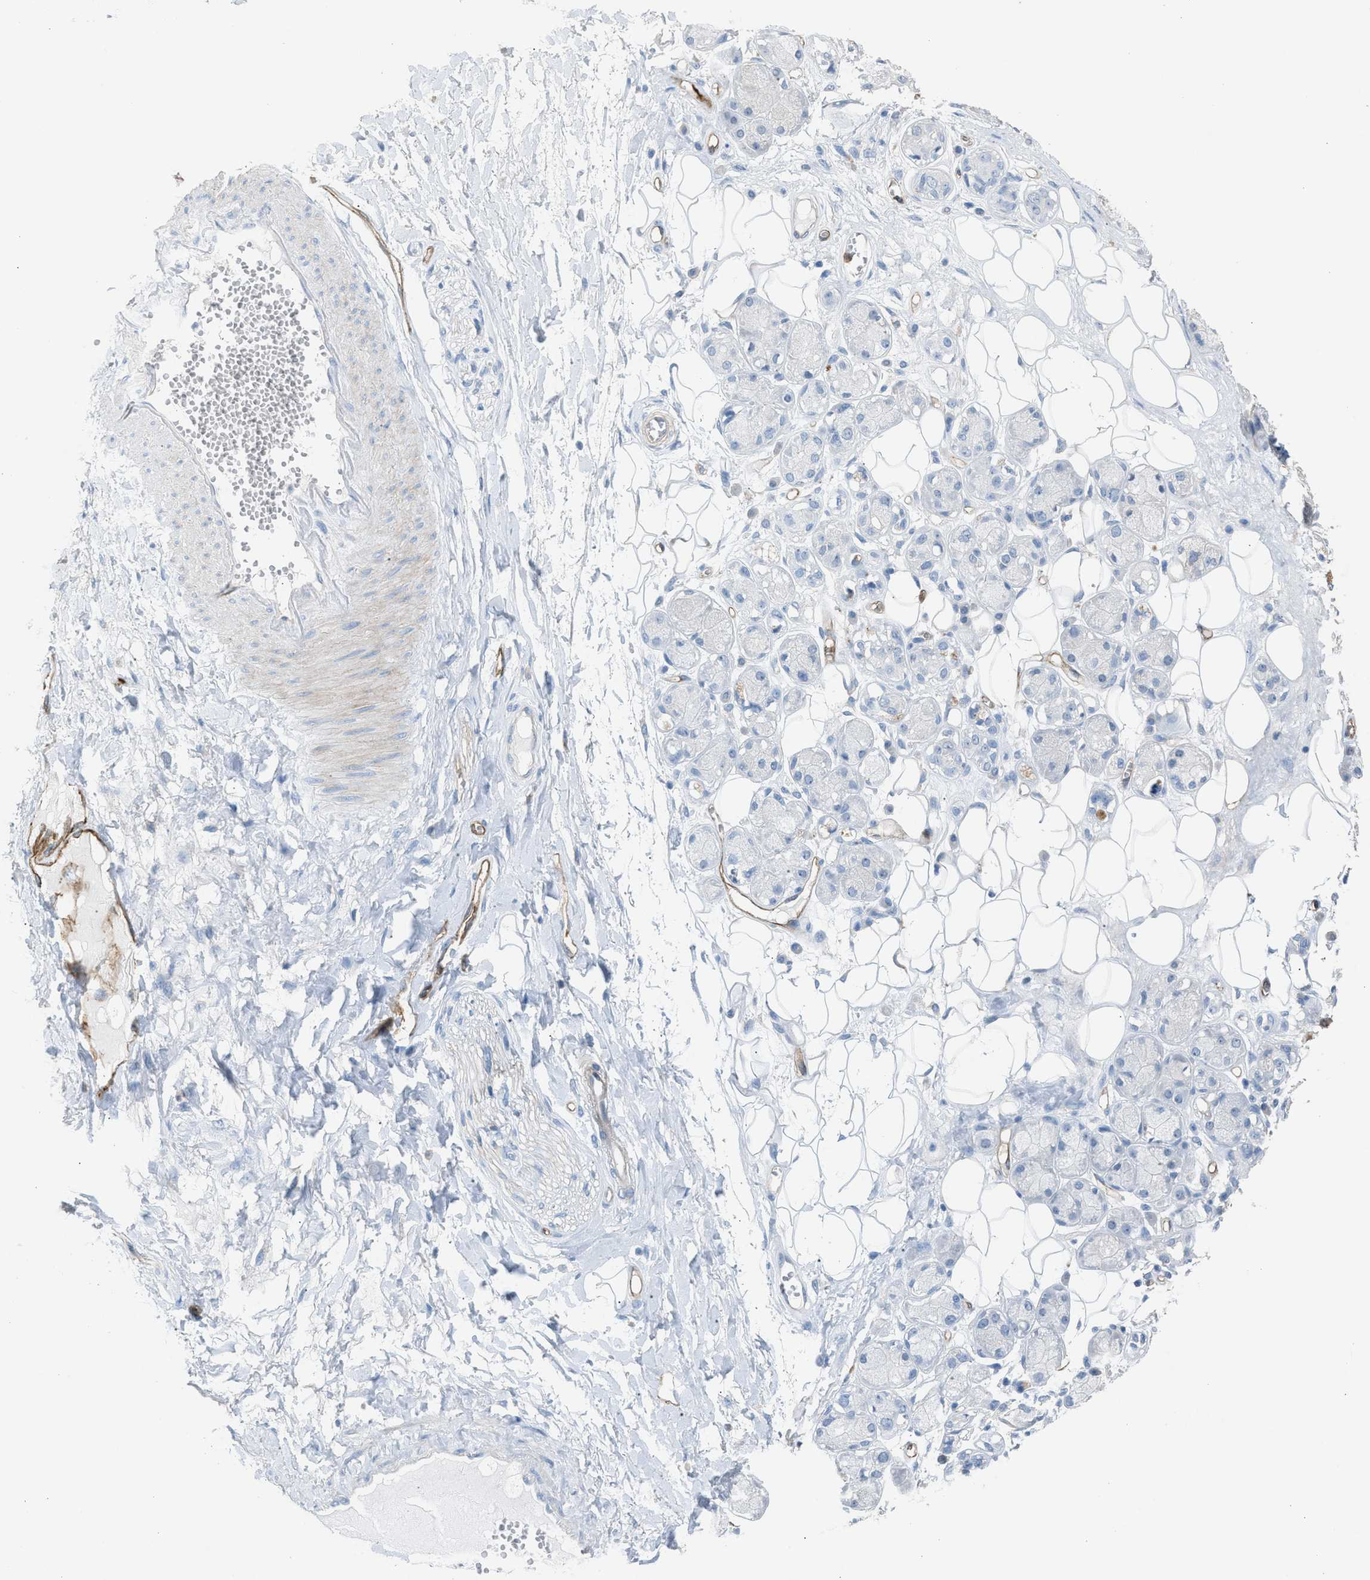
{"staining": {"intensity": "negative", "quantity": "none", "location": "none"}, "tissue": "adipose tissue", "cell_type": "Adipocytes", "image_type": "normal", "snomed": [{"axis": "morphology", "description": "Normal tissue, NOS"}, {"axis": "morphology", "description": "Inflammation, NOS"}, {"axis": "topography", "description": "Salivary gland"}, {"axis": "topography", "description": "Peripheral nerve tissue"}], "caption": "Adipocytes show no significant expression in benign adipose tissue. (DAB (3,3'-diaminobenzidine) immunohistochemistry with hematoxylin counter stain).", "gene": "DYSF", "patient": {"sex": "female", "age": 75}}